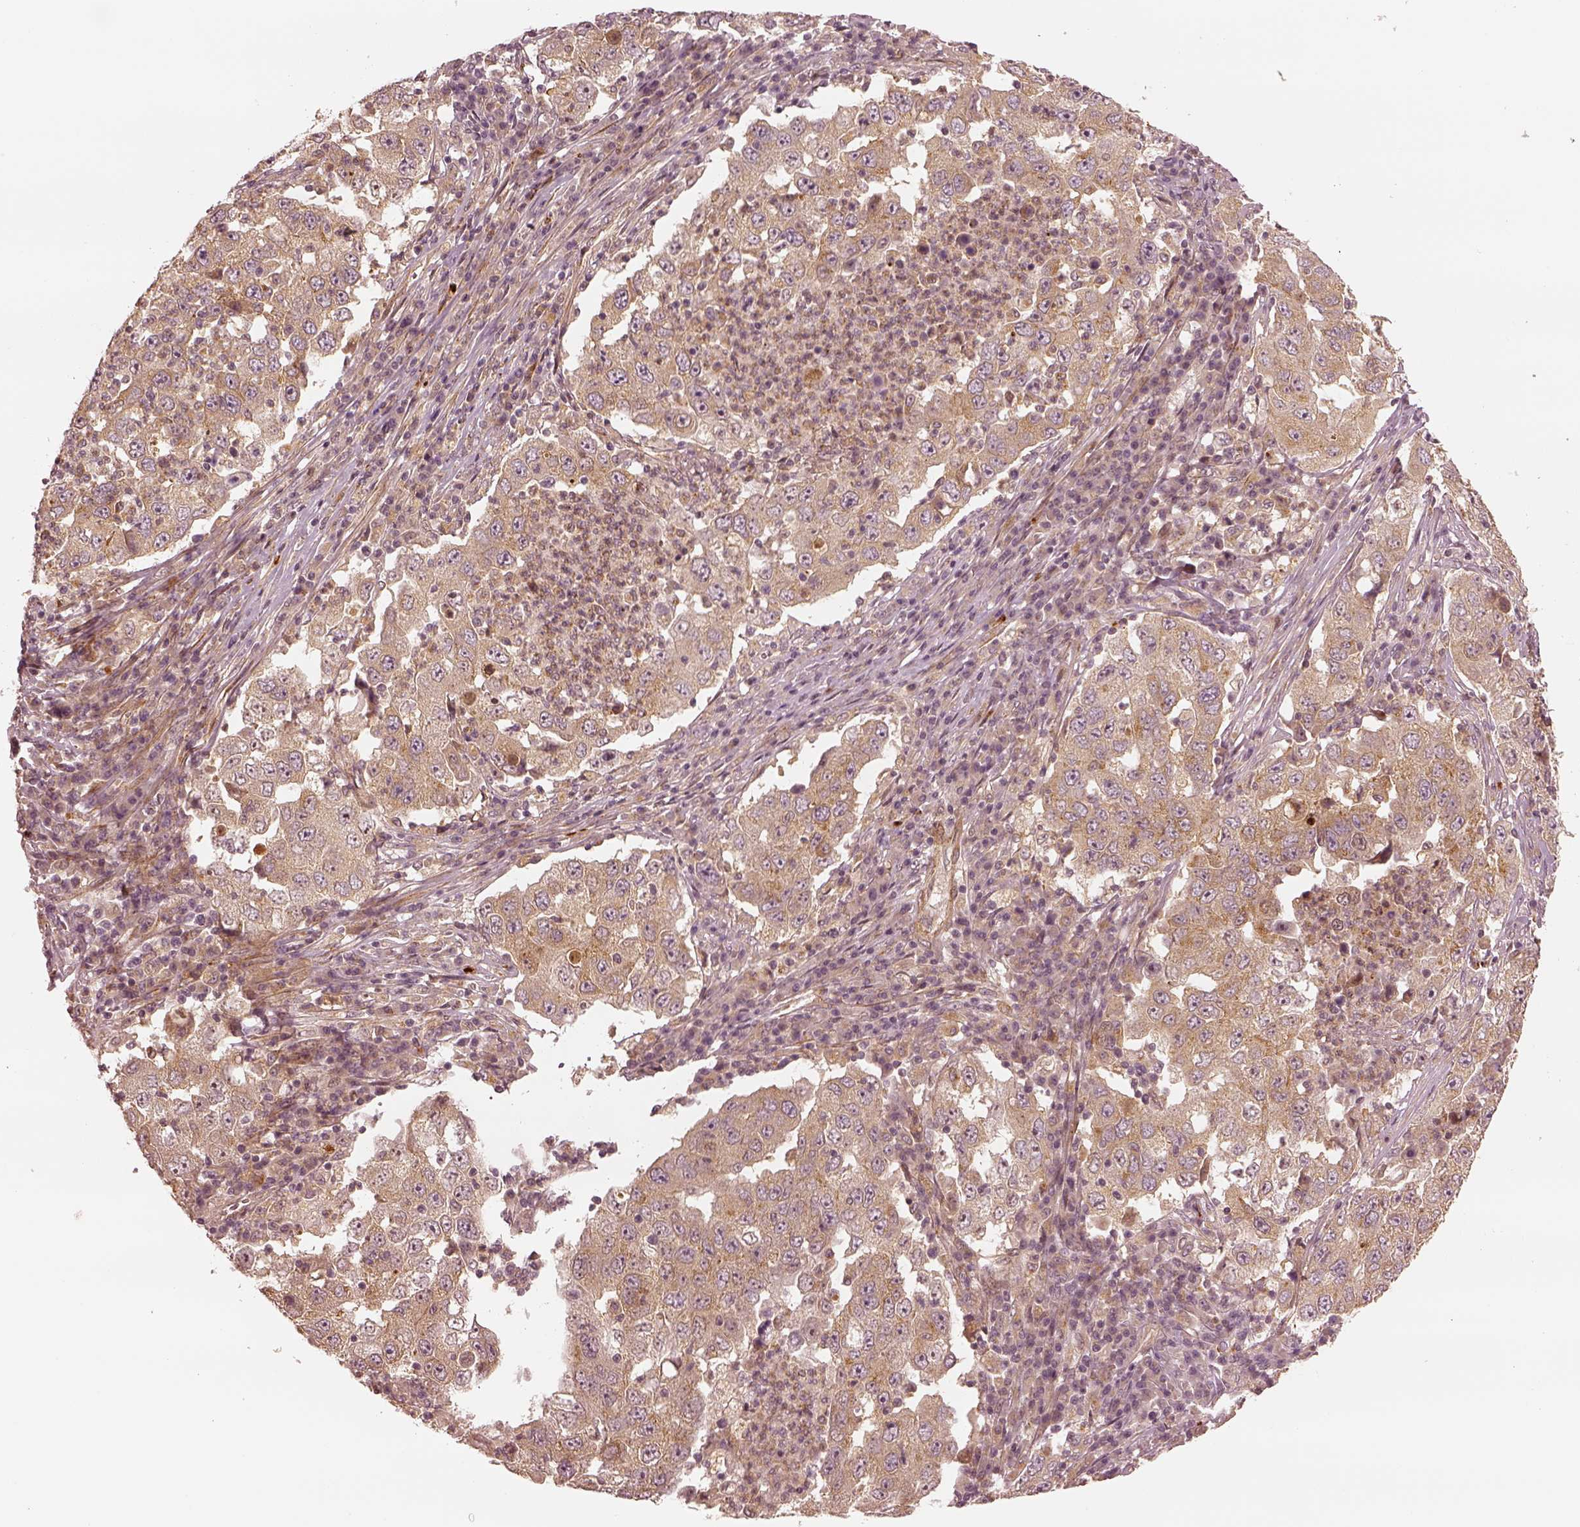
{"staining": {"intensity": "moderate", "quantity": ">75%", "location": "cytoplasmic/membranous"}, "tissue": "lung cancer", "cell_type": "Tumor cells", "image_type": "cancer", "snomed": [{"axis": "morphology", "description": "Adenocarcinoma, NOS"}, {"axis": "topography", "description": "Lung"}], "caption": "Protein expression analysis of lung cancer demonstrates moderate cytoplasmic/membranous positivity in approximately >75% of tumor cells.", "gene": "SLC12A9", "patient": {"sex": "male", "age": 73}}